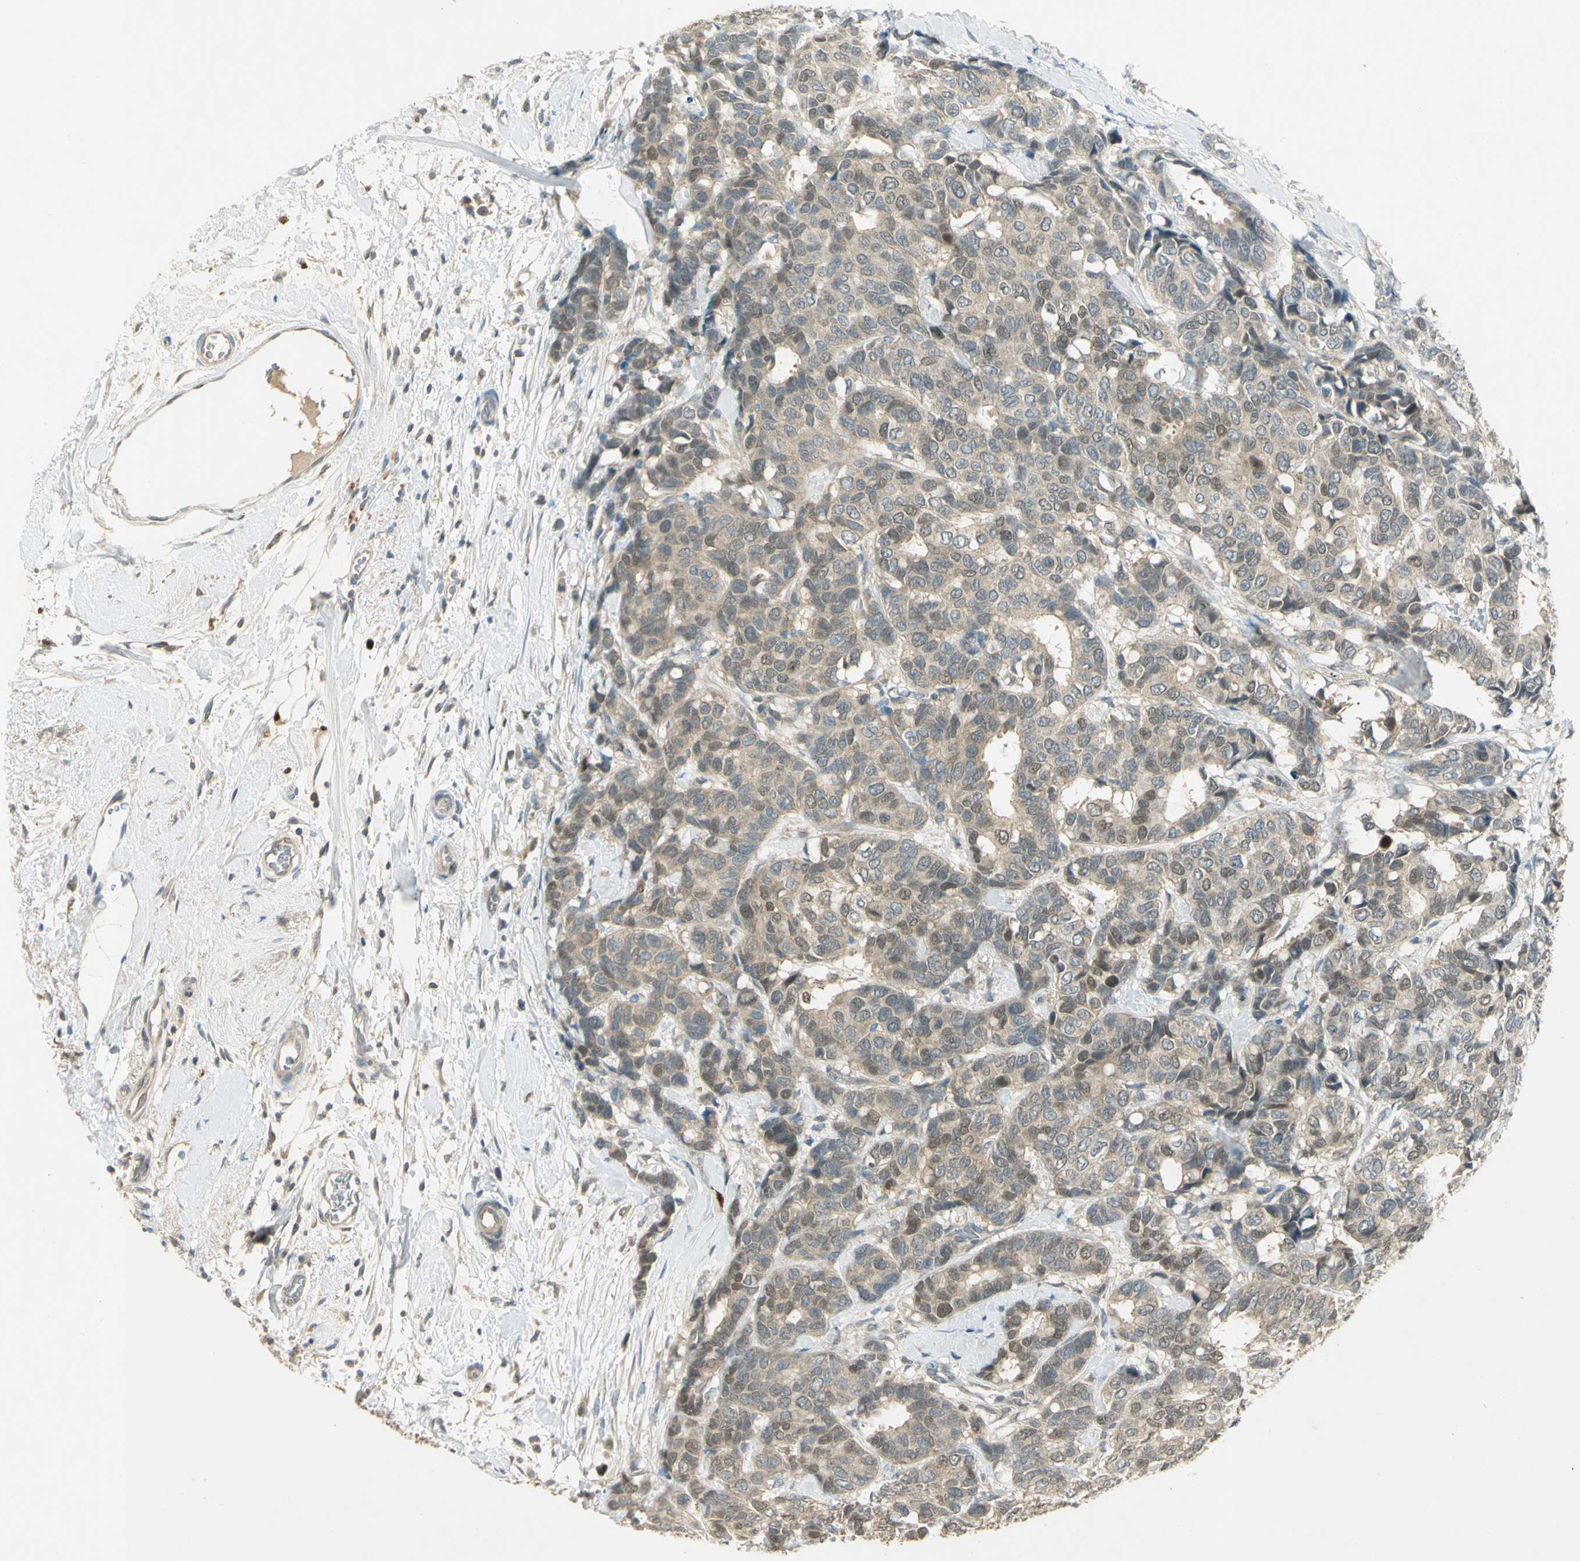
{"staining": {"intensity": "weak", "quantity": ">75%", "location": "cytoplasmic/membranous"}, "tissue": "breast cancer", "cell_type": "Tumor cells", "image_type": "cancer", "snomed": [{"axis": "morphology", "description": "Duct carcinoma"}, {"axis": "topography", "description": "Breast"}], "caption": "This is an image of immunohistochemistry (IHC) staining of breast infiltrating ductal carcinoma, which shows weak positivity in the cytoplasmic/membranous of tumor cells.", "gene": "BIRC2", "patient": {"sex": "female", "age": 87}}